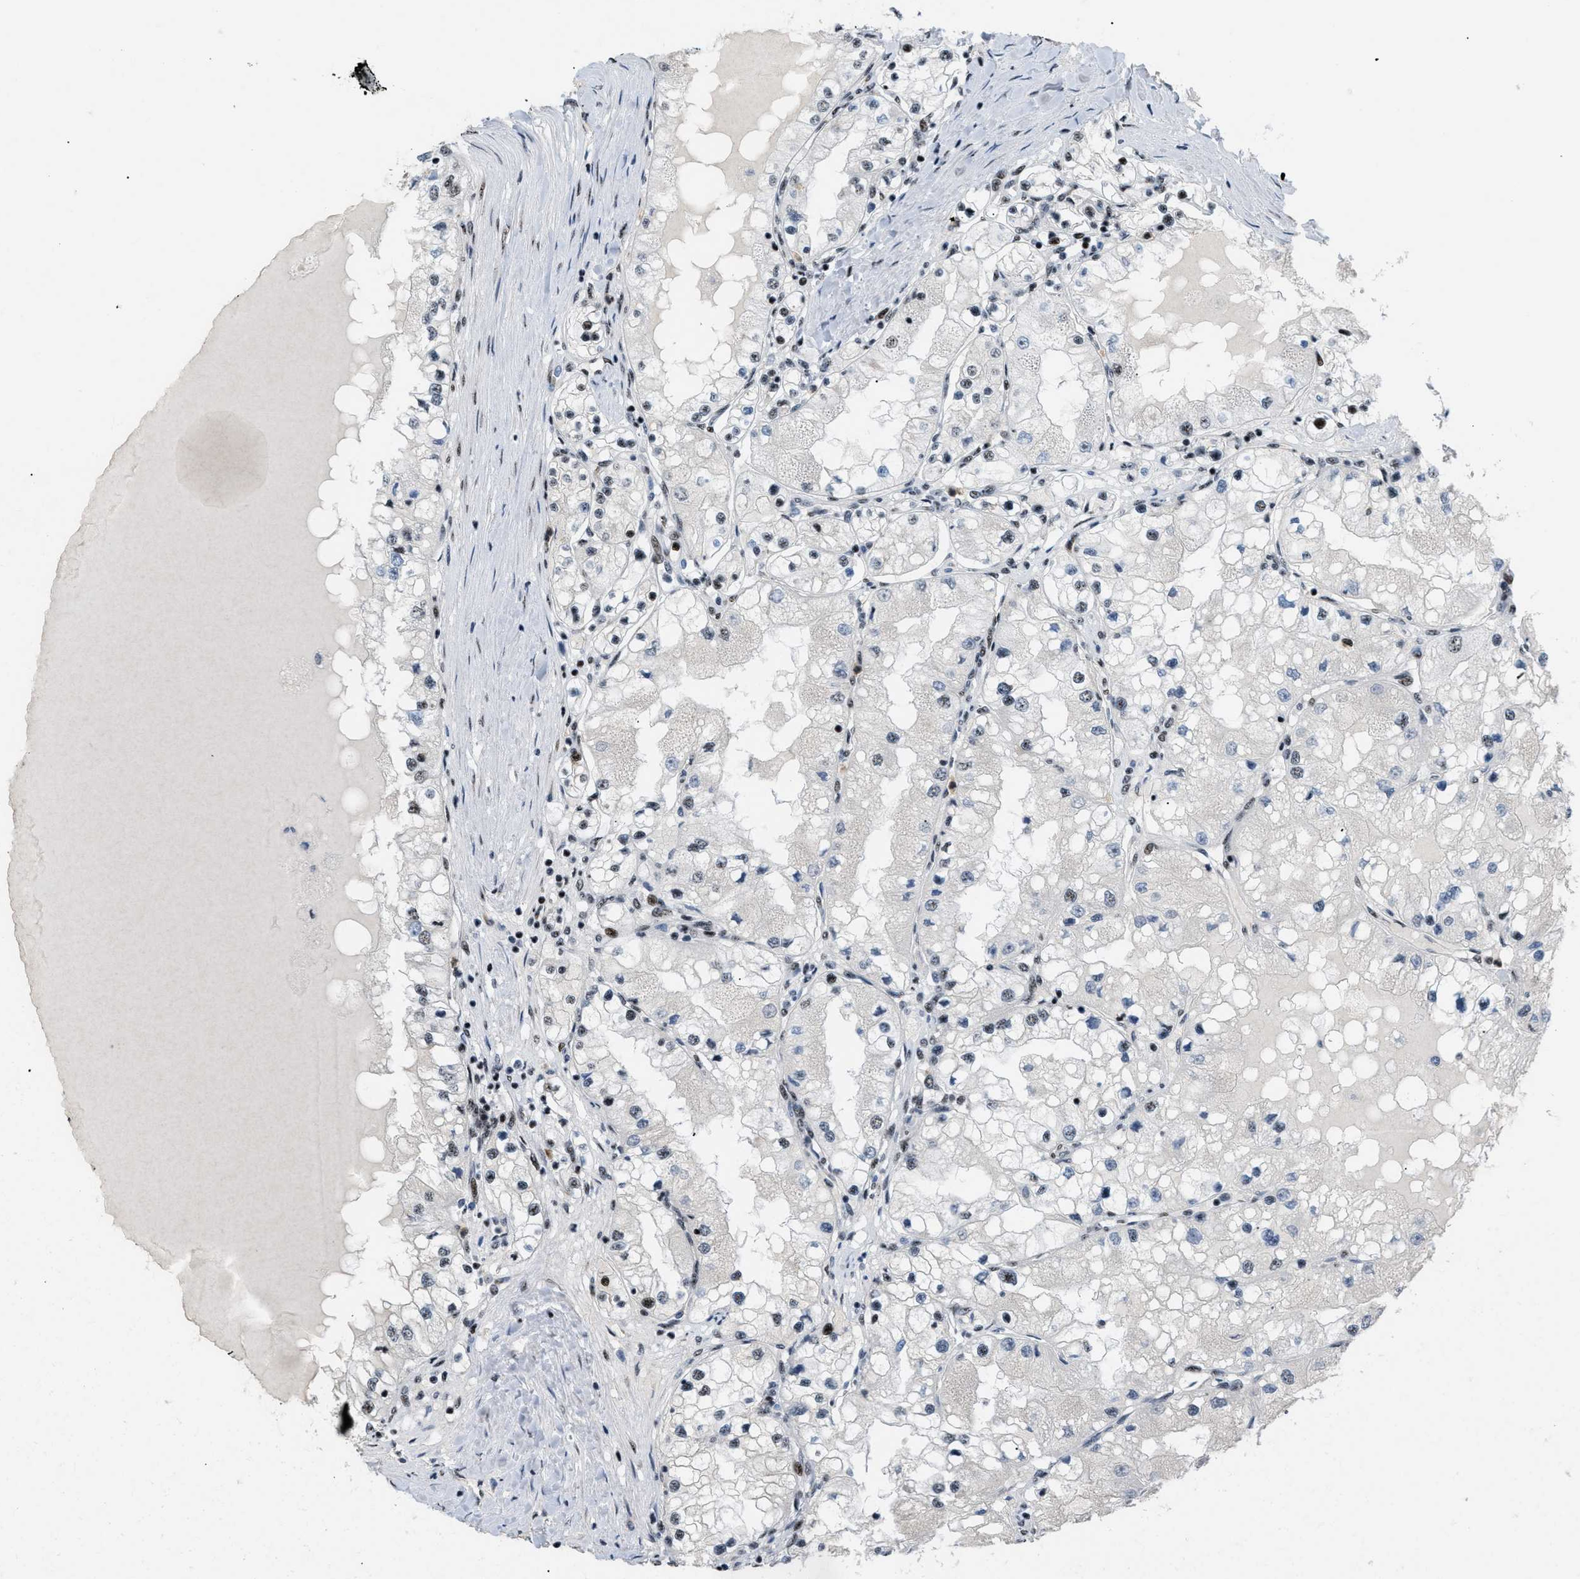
{"staining": {"intensity": "moderate", "quantity": "<25%", "location": "nuclear"}, "tissue": "renal cancer", "cell_type": "Tumor cells", "image_type": "cancer", "snomed": [{"axis": "morphology", "description": "Adenocarcinoma, NOS"}, {"axis": "topography", "description": "Kidney"}], "caption": "About <25% of tumor cells in human adenocarcinoma (renal) exhibit moderate nuclear protein expression as visualized by brown immunohistochemical staining.", "gene": "CDR2", "patient": {"sex": "male", "age": 68}}